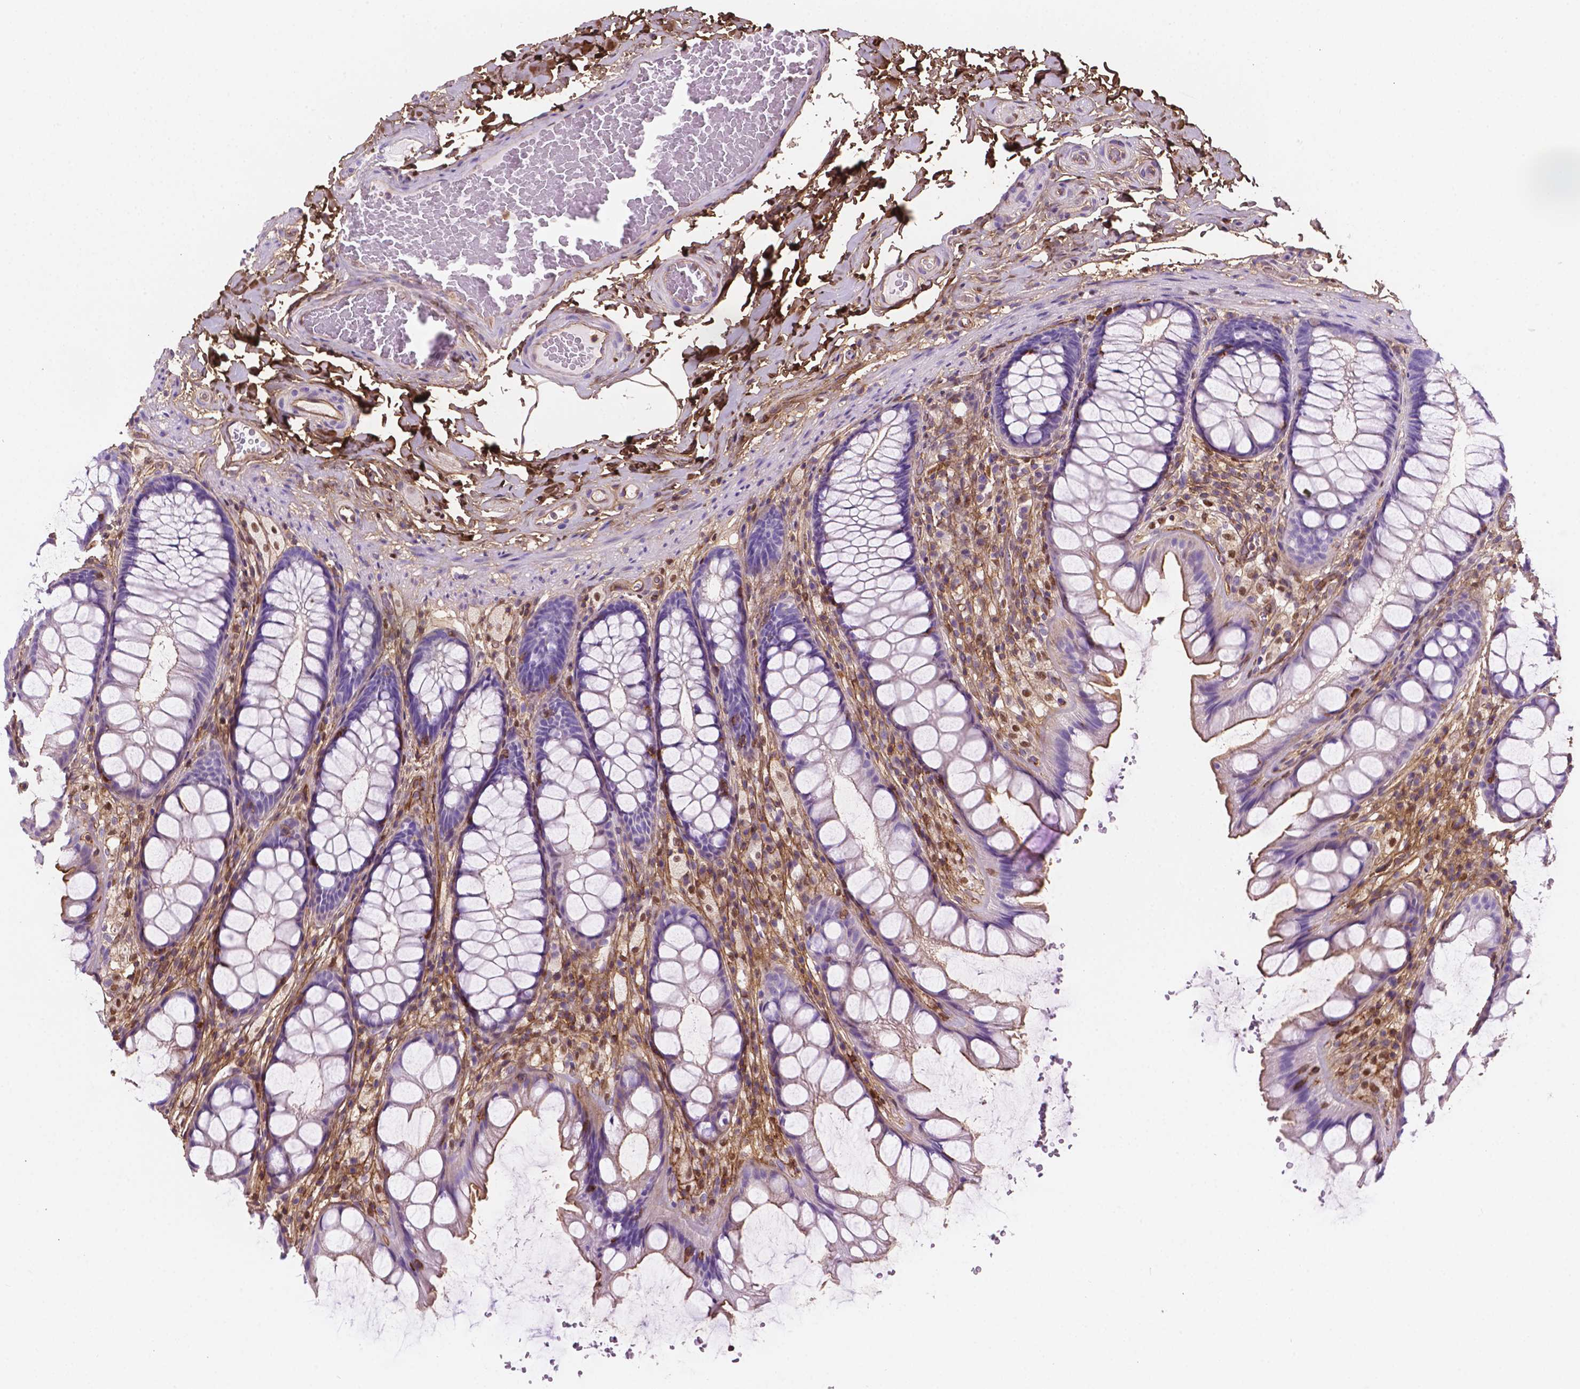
{"staining": {"intensity": "moderate", "quantity": ">75%", "location": "nuclear"}, "tissue": "colon", "cell_type": "Endothelial cells", "image_type": "normal", "snomed": [{"axis": "morphology", "description": "Normal tissue, NOS"}, {"axis": "topography", "description": "Colon"}], "caption": "This is a photomicrograph of IHC staining of unremarkable colon, which shows moderate staining in the nuclear of endothelial cells.", "gene": "DCN", "patient": {"sex": "male", "age": 47}}